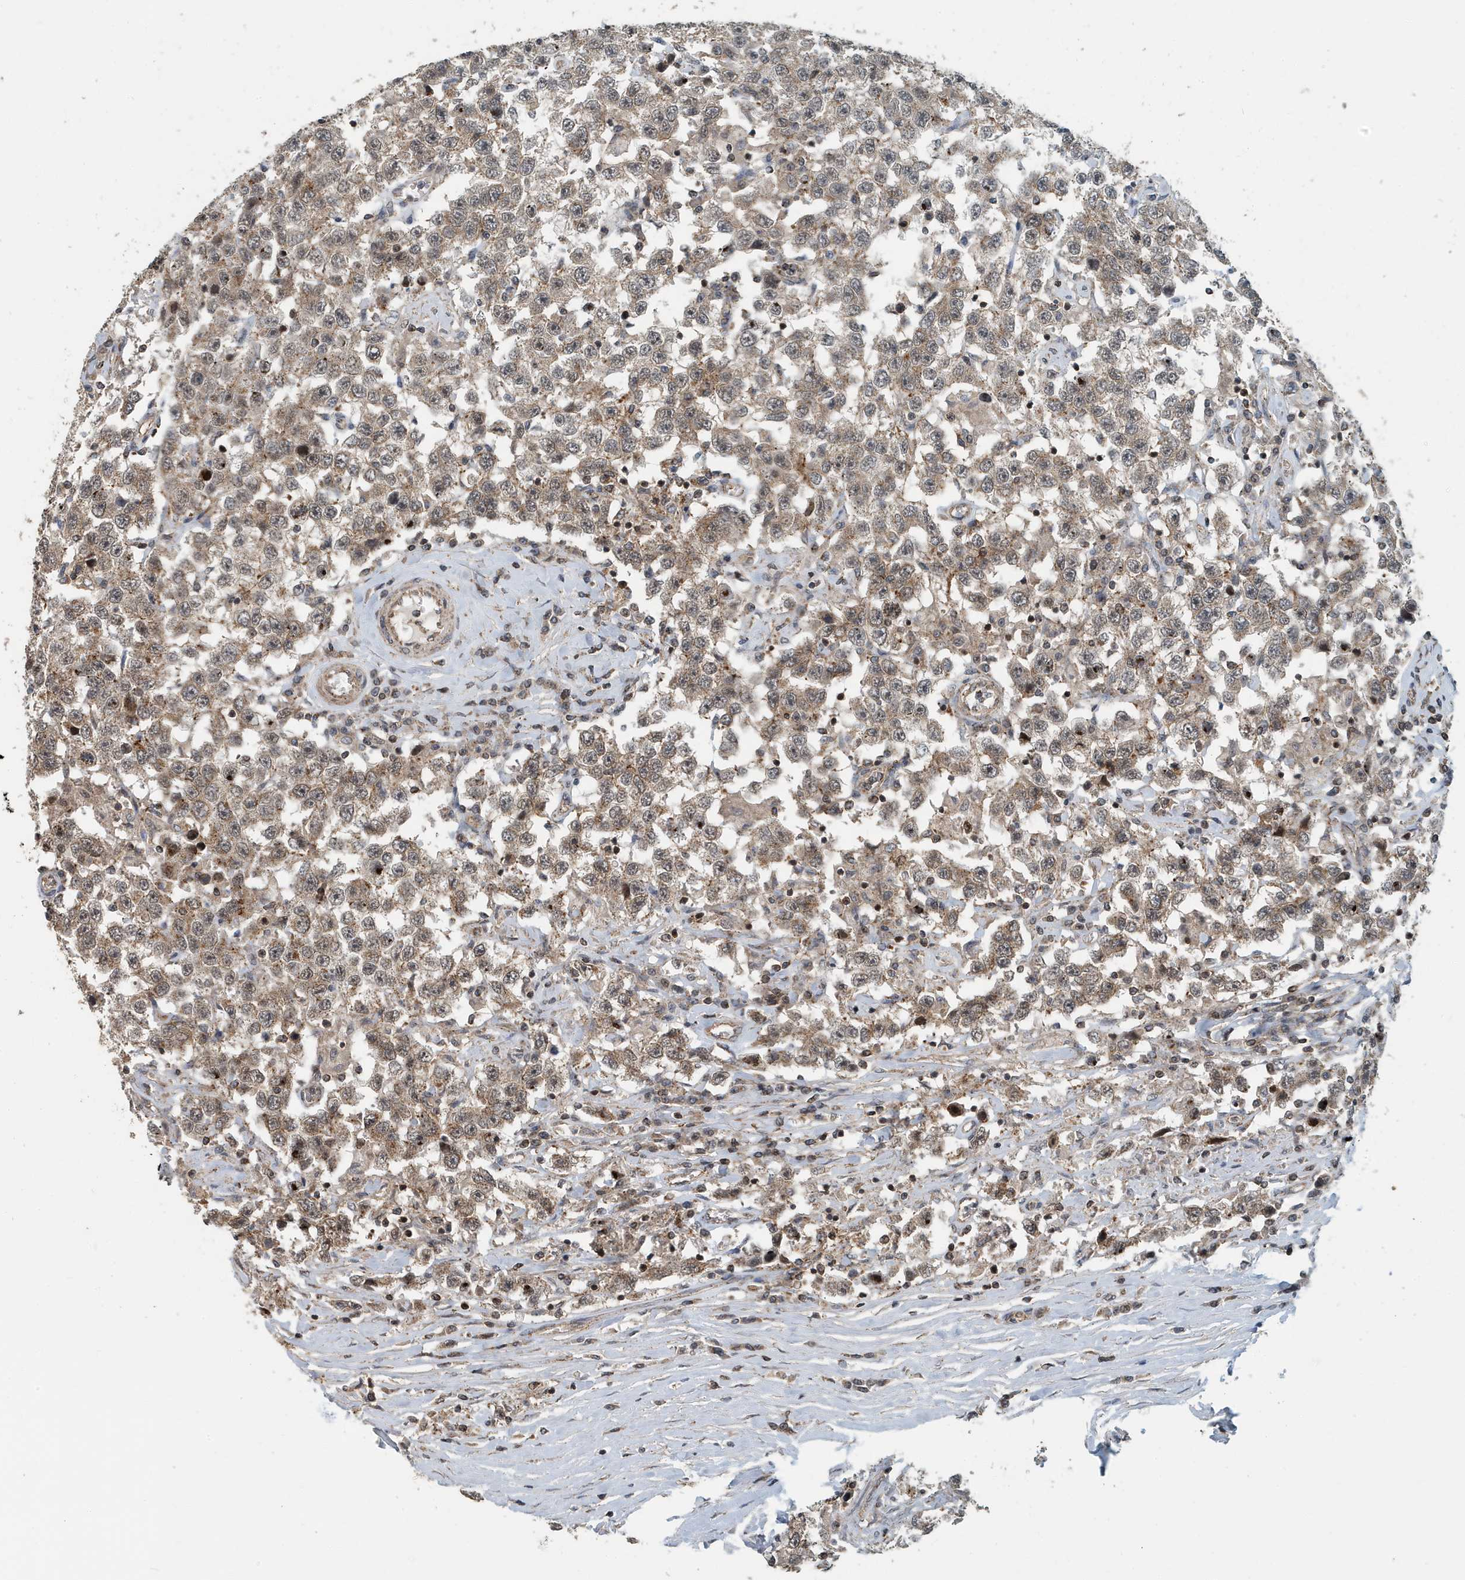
{"staining": {"intensity": "moderate", "quantity": ">75%", "location": "cytoplasmic/membranous"}, "tissue": "testis cancer", "cell_type": "Tumor cells", "image_type": "cancer", "snomed": [{"axis": "morphology", "description": "Seminoma, NOS"}, {"axis": "topography", "description": "Testis"}], "caption": "IHC image of testis cancer (seminoma) stained for a protein (brown), which exhibits medium levels of moderate cytoplasmic/membranous expression in about >75% of tumor cells.", "gene": "KIF15", "patient": {"sex": "male", "age": 41}}